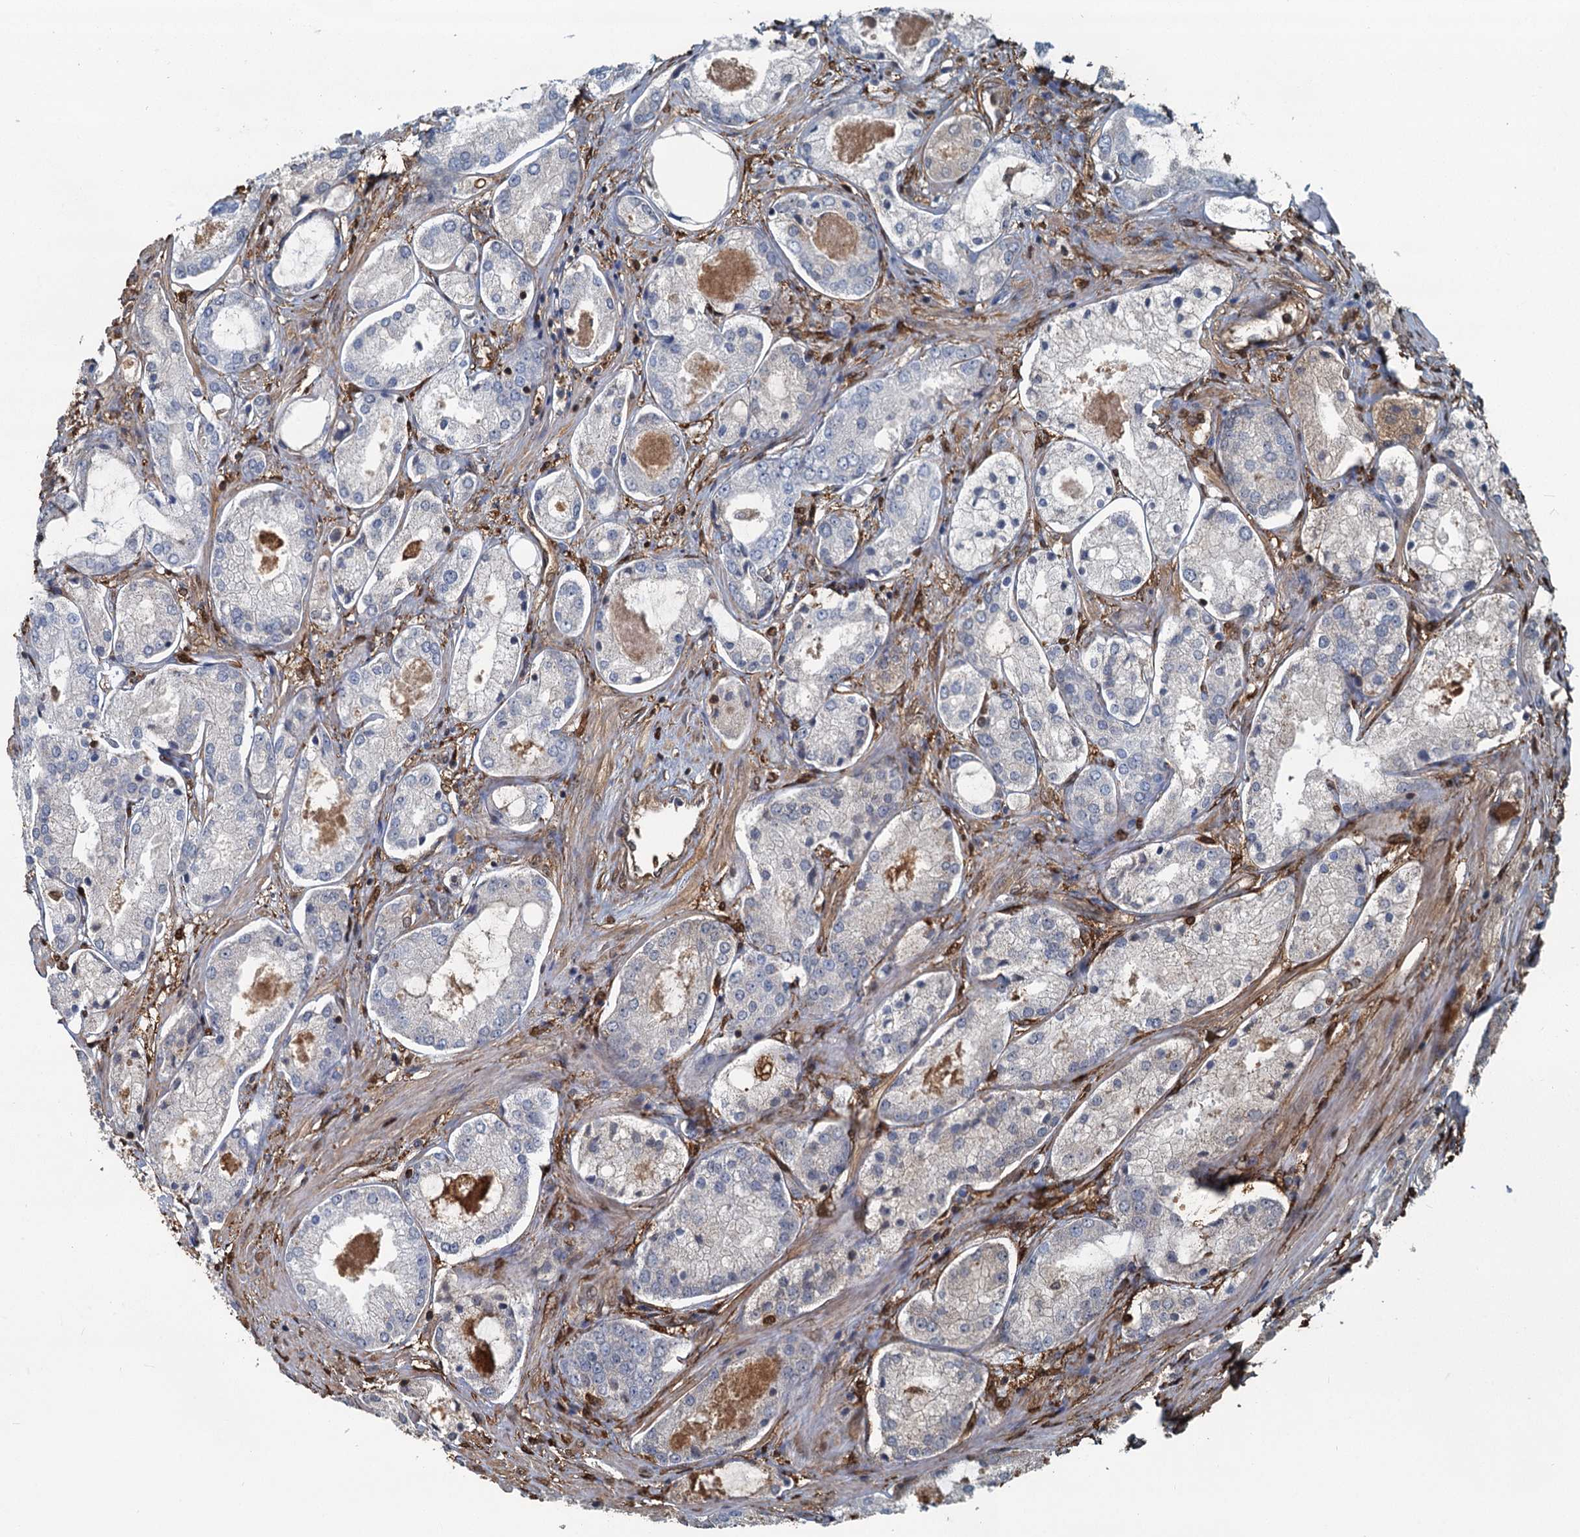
{"staining": {"intensity": "negative", "quantity": "none", "location": "none"}, "tissue": "prostate cancer", "cell_type": "Tumor cells", "image_type": "cancer", "snomed": [{"axis": "morphology", "description": "Adenocarcinoma, Low grade"}, {"axis": "topography", "description": "Prostate"}], "caption": "Tumor cells show no significant positivity in prostate cancer.", "gene": "S100A6", "patient": {"sex": "male", "age": 68}}